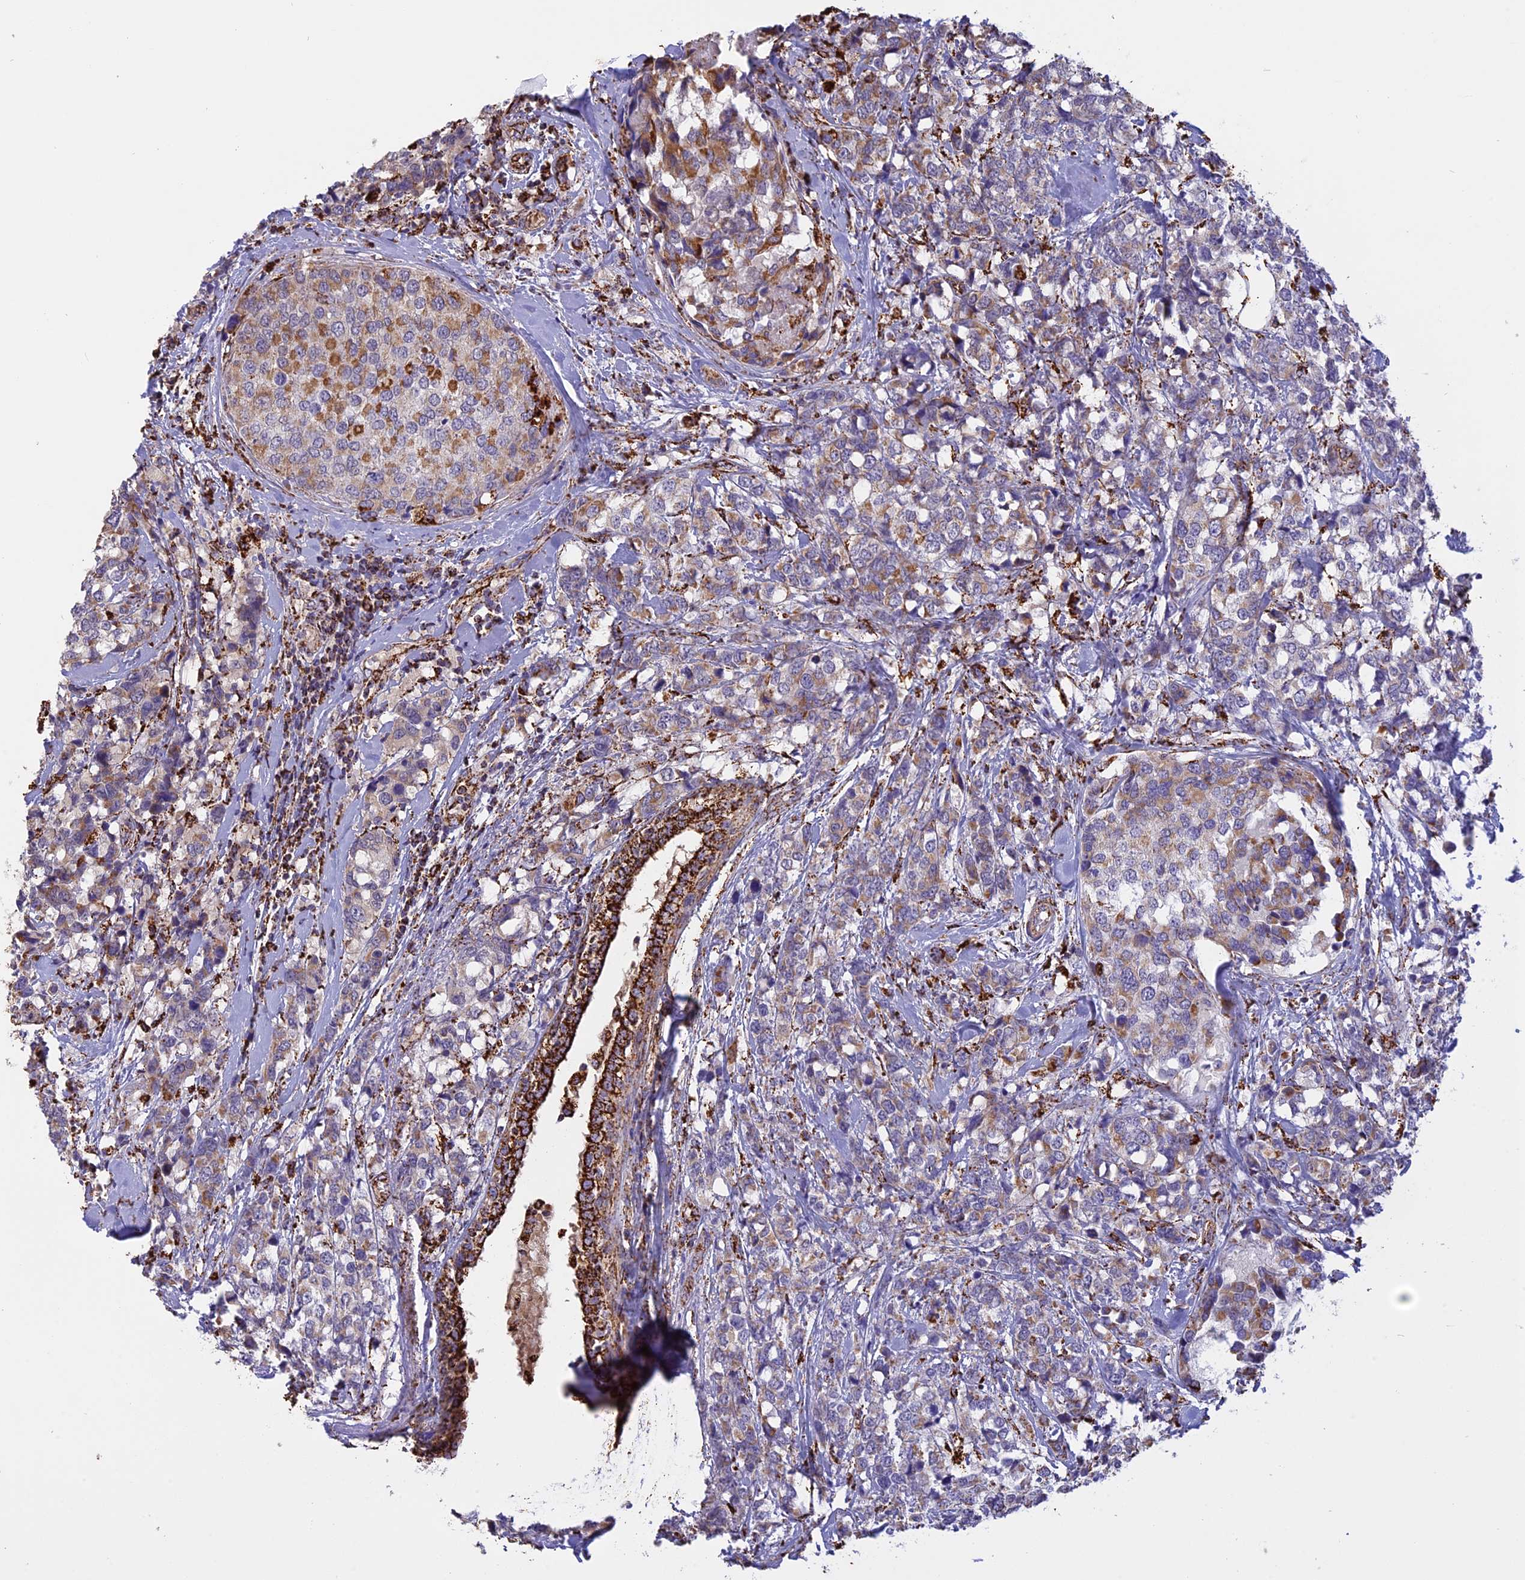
{"staining": {"intensity": "weak", "quantity": "25%-75%", "location": "cytoplasmic/membranous"}, "tissue": "breast cancer", "cell_type": "Tumor cells", "image_type": "cancer", "snomed": [{"axis": "morphology", "description": "Lobular carcinoma"}, {"axis": "topography", "description": "Breast"}], "caption": "This is an image of IHC staining of breast cancer (lobular carcinoma), which shows weak staining in the cytoplasmic/membranous of tumor cells.", "gene": "KCNG1", "patient": {"sex": "female", "age": 59}}